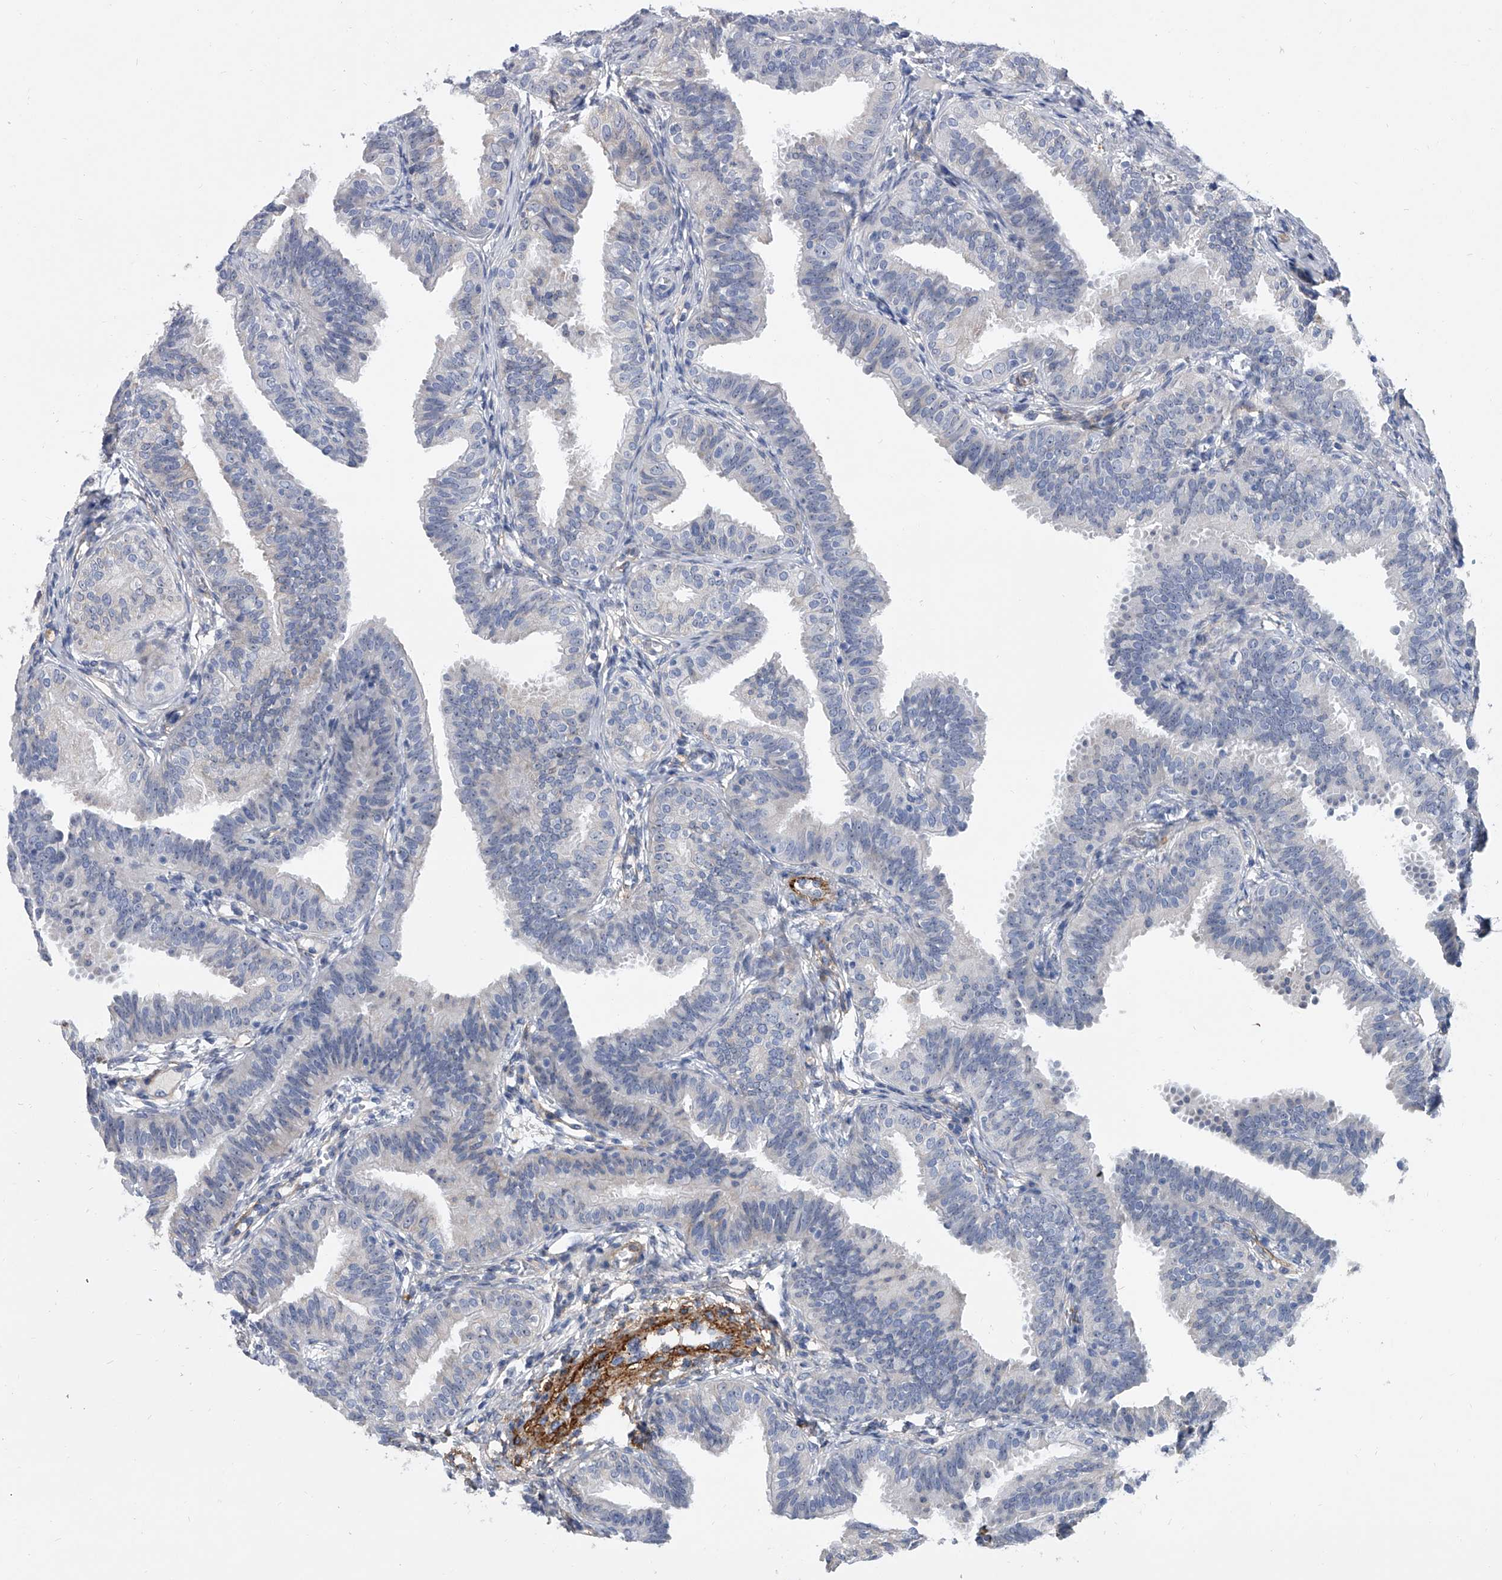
{"staining": {"intensity": "negative", "quantity": "none", "location": "none"}, "tissue": "fallopian tube", "cell_type": "Glandular cells", "image_type": "normal", "snomed": [{"axis": "morphology", "description": "Normal tissue, NOS"}, {"axis": "topography", "description": "Fallopian tube"}], "caption": "IHC micrograph of normal fallopian tube: fallopian tube stained with DAB exhibits no significant protein positivity in glandular cells.", "gene": "ALG14", "patient": {"sex": "female", "age": 35}}